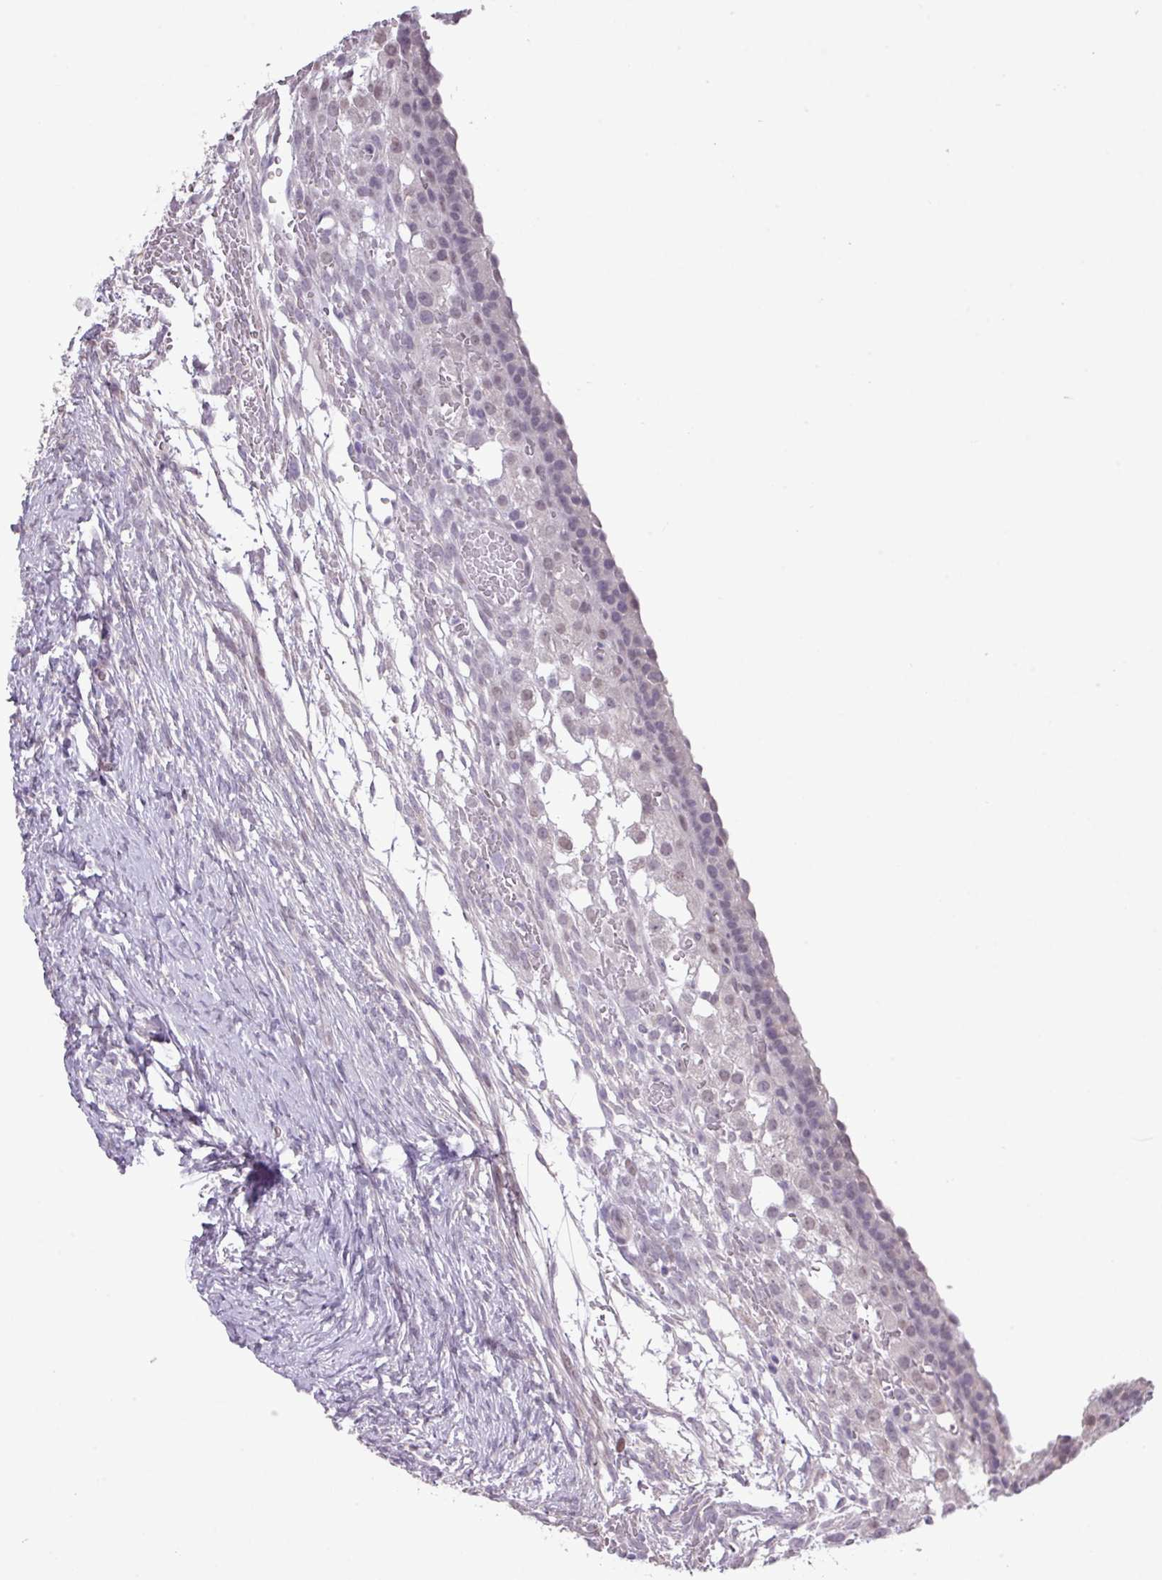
{"staining": {"intensity": "negative", "quantity": "none", "location": "none"}, "tissue": "ovary", "cell_type": "Ovarian stroma cells", "image_type": "normal", "snomed": [{"axis": "morphology", "description": "Normal tissue, NOS"}, {"axis": "topography", "description": "Ovary"}], "caption": "A photomicrograph of human ovary is negative for staining in ovarian stroma cells. (Brightfield microscopy of DAB (3,3'-diaminobenzidine) immunohistochemistry at high magnification).", "gene": "ANKRD13B", "patient": {"sex": "female", "age": 39}}